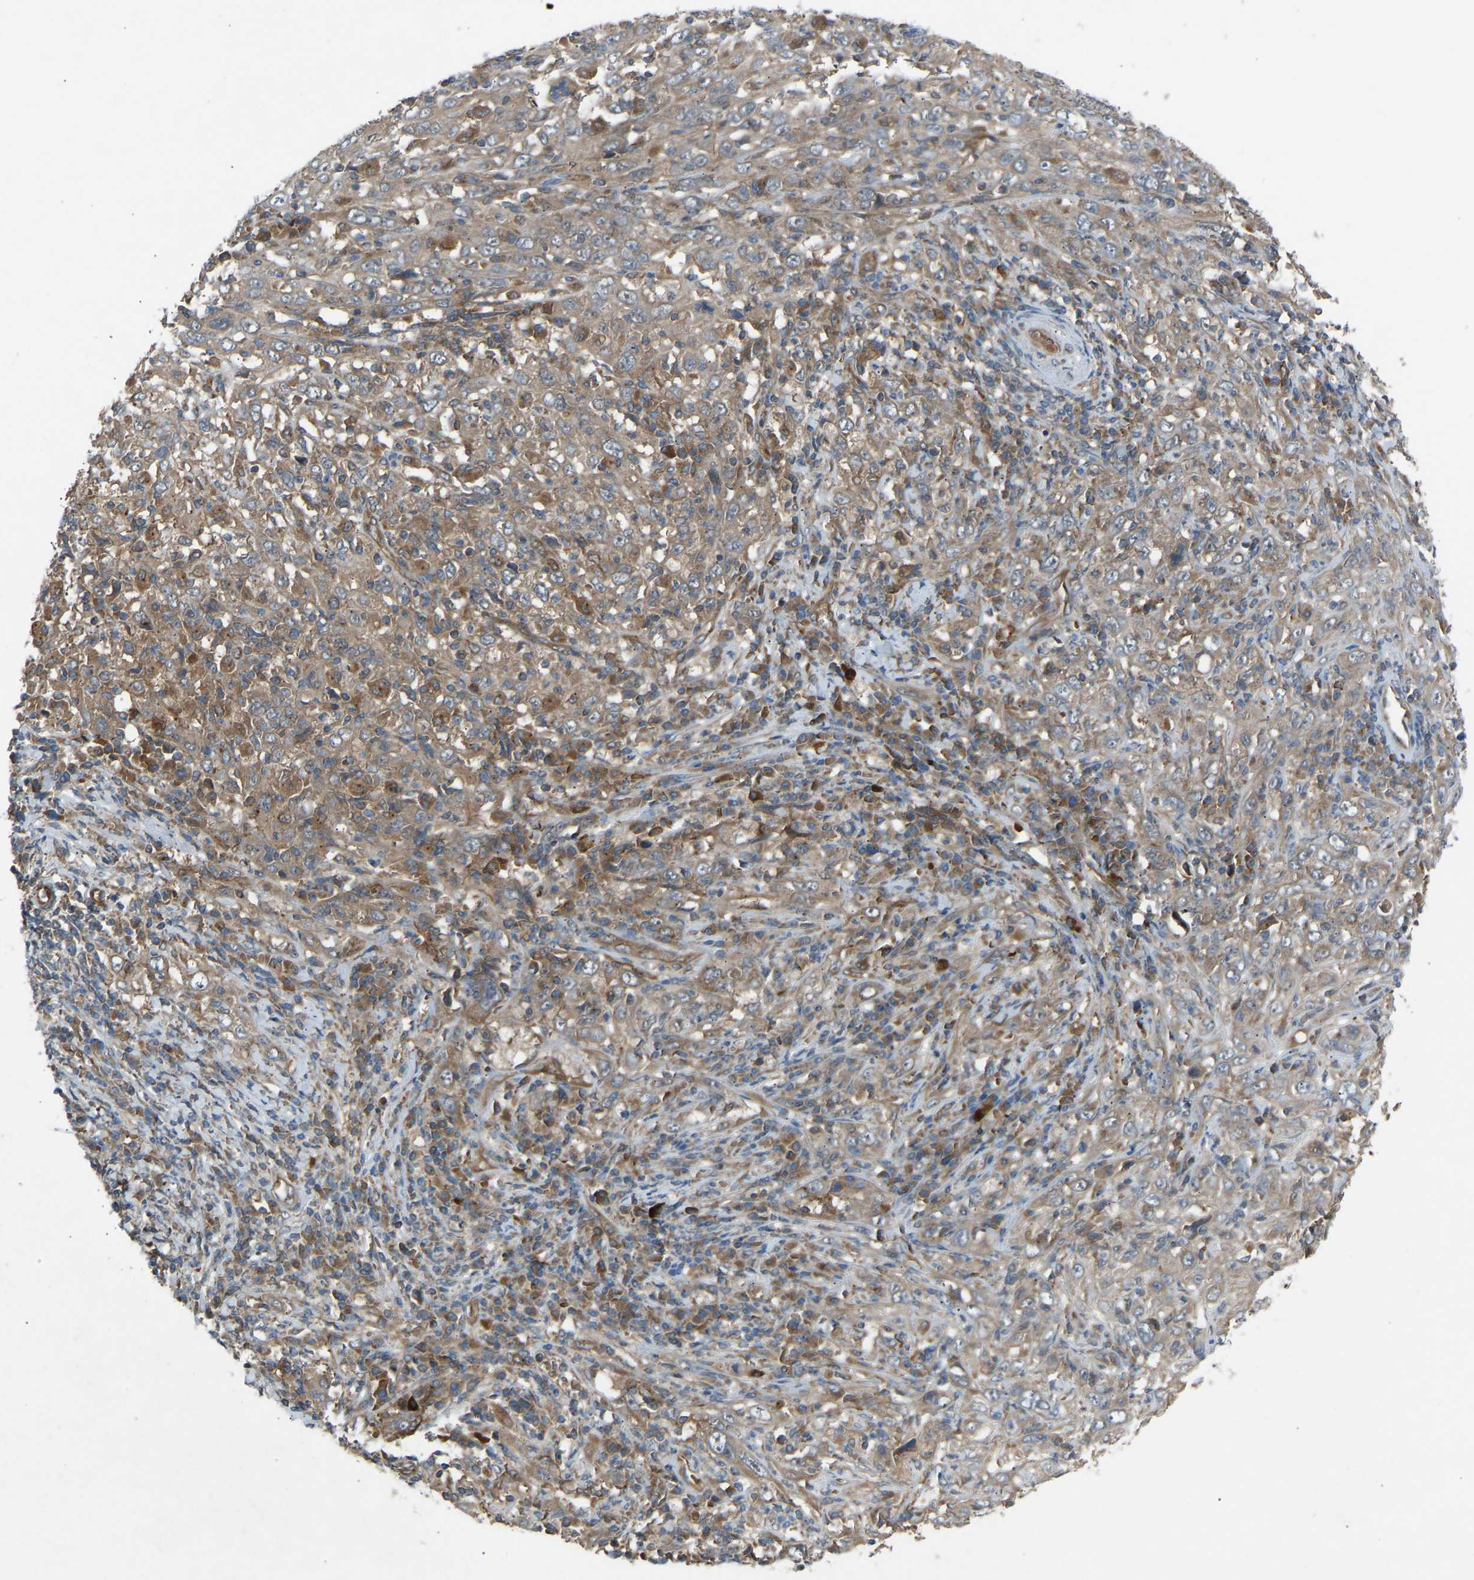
{"staining": {"intensity": "moderate", "quantity": "25%-75%", "location": "cytoplasmic/membranous"}, "tissue": "cervical cancer", "cell_type": "Tumor cells", "image_type": "cancer", "snomed": [{"axis": "morphology", "description": "Squamous cell carcinoma, NOS"}, {"axis": "topography", "description": "Cervix"}], "caption": "Protein expression analysis of human cervical cancer (squamous cell carcinoma) reveals moderate cytoplasmic/membranous staining in about 25%-75% of tumor cells. (IHC, brightfield microscopy, high magnification).", "gene": "GAS2L1", "patient": {"sex": "female", "age": 46}}